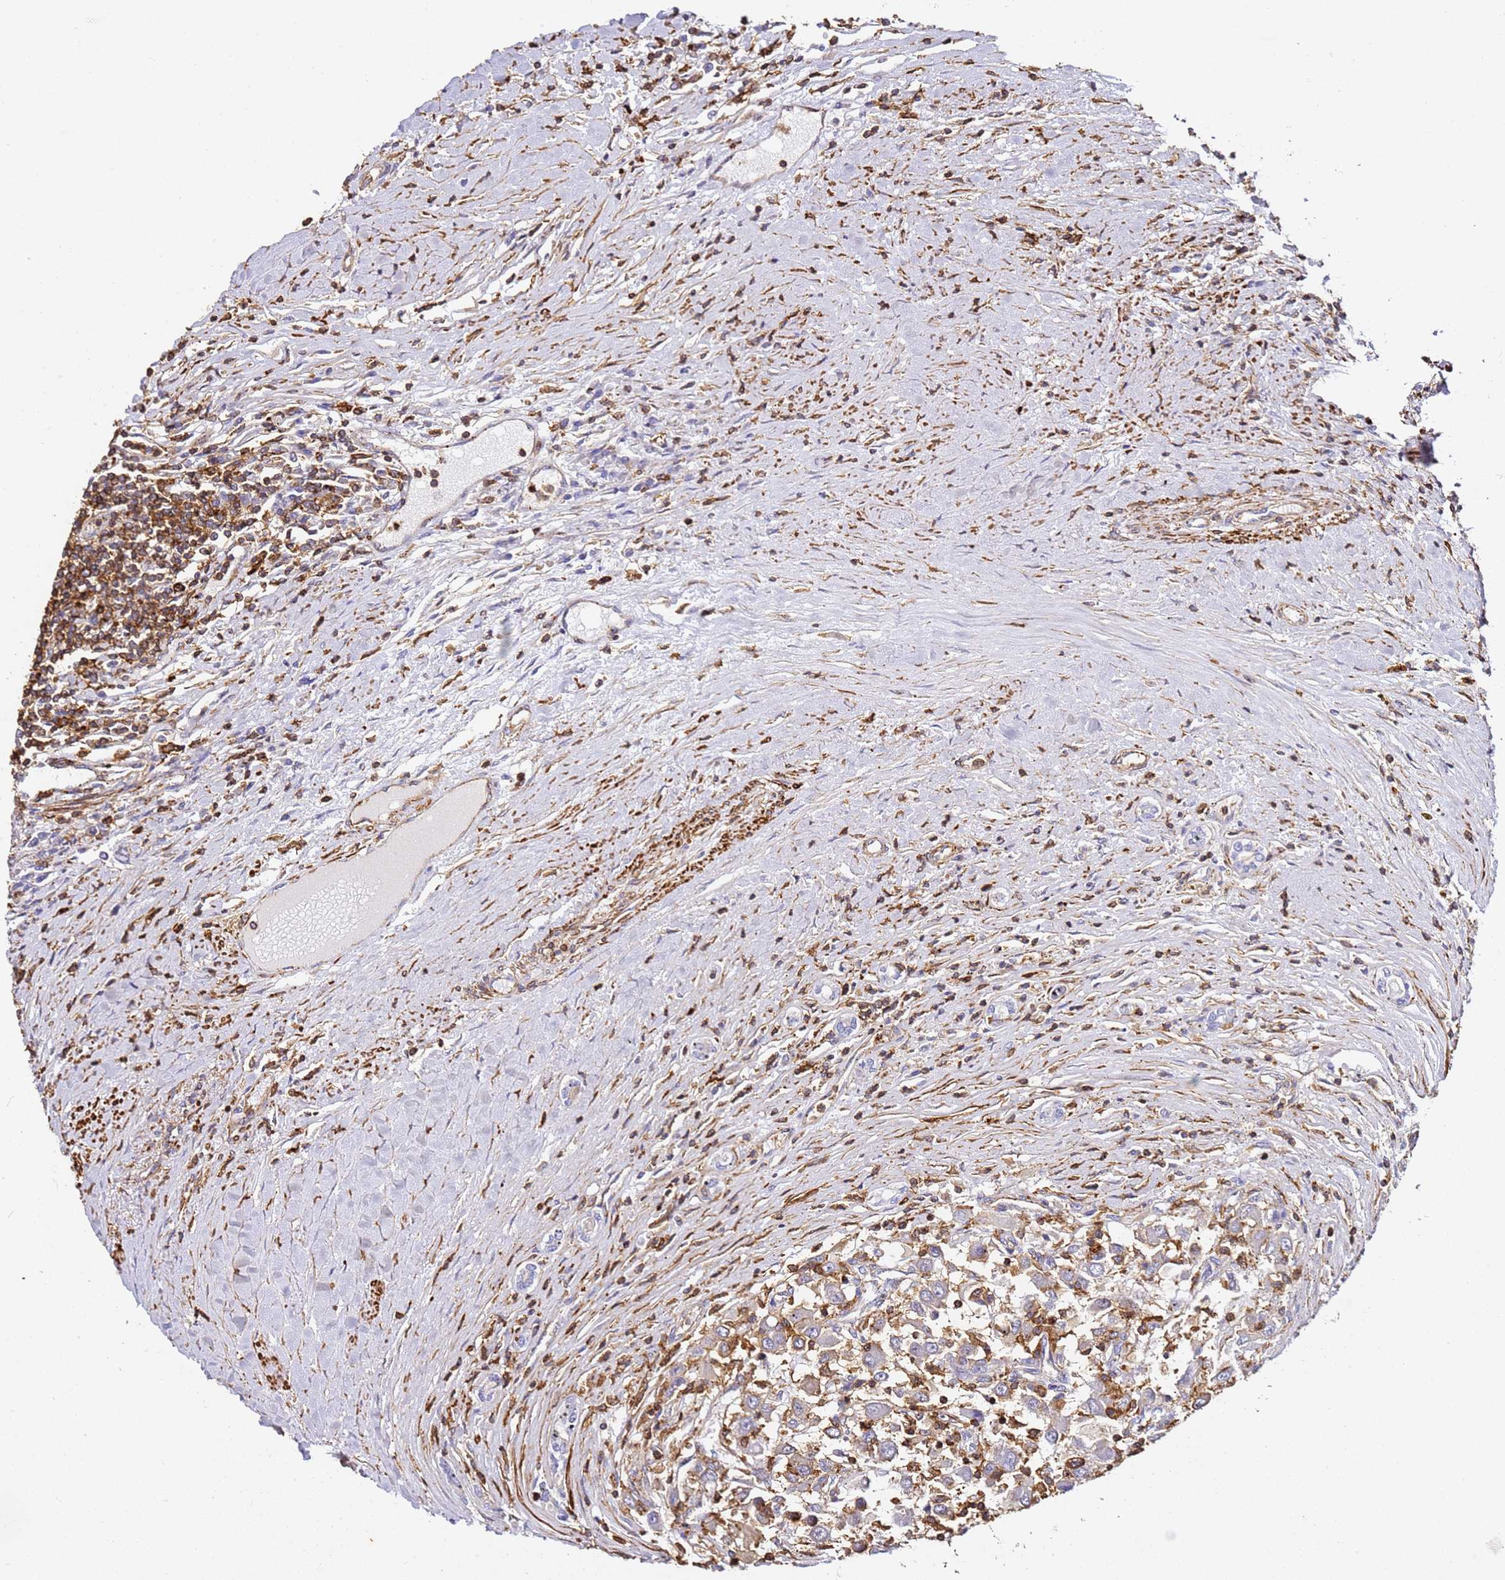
{"staining": {"intensity": "negative", "quantity": "none", "location": "none"}, "tissue": "renal cancer", "cell_type": "Tumor cells", "image_type": "cancer", "snomed": [{"axis": "morphology", "description": "Adenocarcinoma, NOS"}, {"axis": "topography", "description": "Kidney"}], "caption": "A micrograph of human adenocarcinoma (renal) is negative for staining in tumor cells. The staining was performed using DAB to visualize the protein expression in brown, while the nuclei were stained in blue with hematoxylin (Magnification: 20x).", "gene": "ZNF671", "patient": {"sex": "female", "age": 67}}